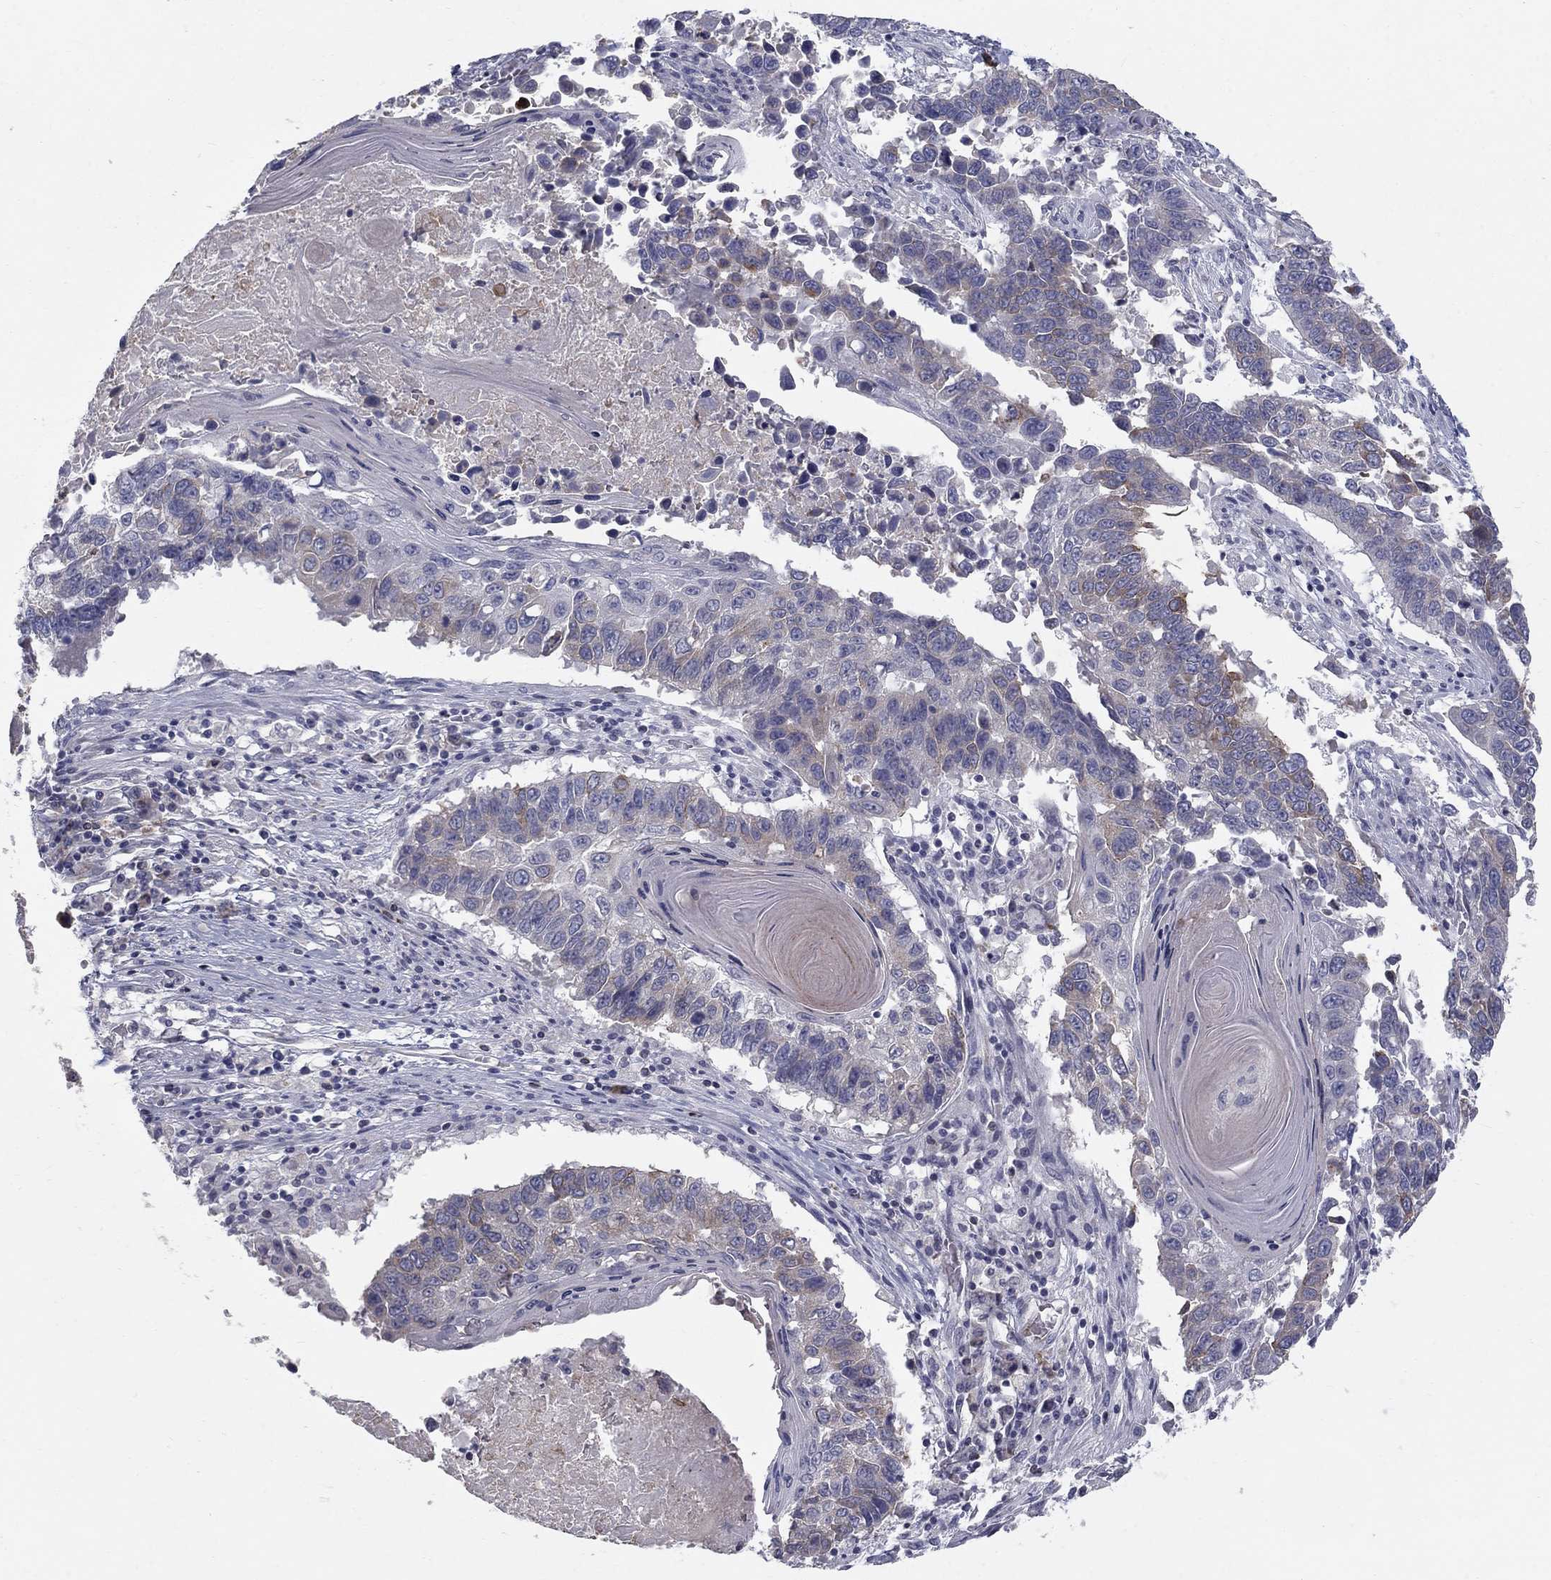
{"staining": {"intensity": "moderate", "quantity": "<25%", "location": "cytoplasmic/membranous"}, "tissue": "lung cancer", "cell_type": "Tumor cells", "image_type": "cancer", "snomed": [{"axis": "morphology", "description": "Squamous cell carcinoma, NOS"}, {"axis": "topography", "description": "Lung"}], "caption": "A photomicrograph of human squamous cell carcinoma (lung) stained for a protein reveals moderate cytoplasmic/membranous brown staining in tumor cells. The staining was performed using DAB to visualize the protein expression in brown, while the nuclei were stained in blue with hematoxylin (Magnification: 20x).", "gene": "NTRK2", "patient": {"sex": "male", "age": 73}}